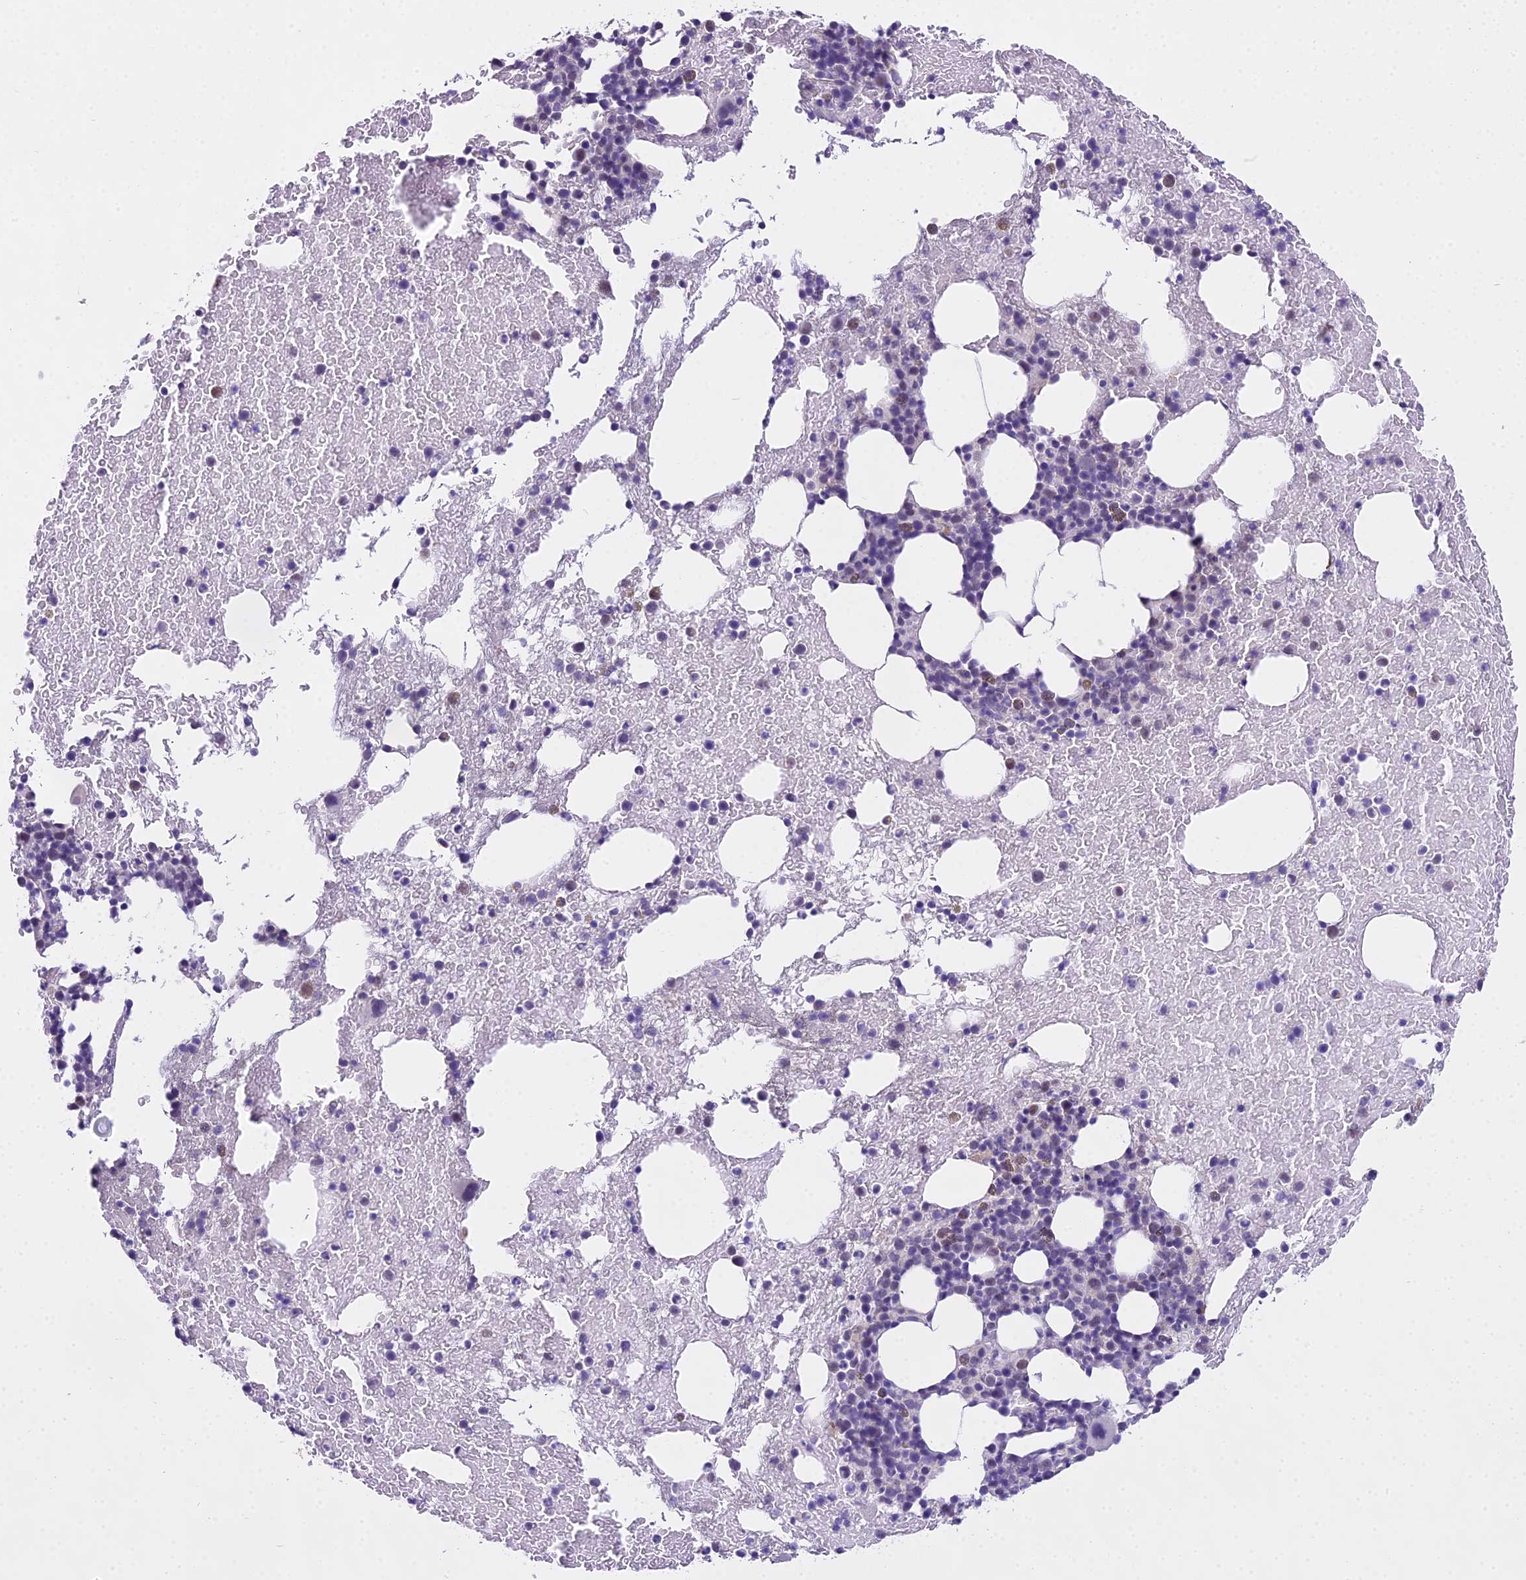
{"staining": {"intensity": "weak", "quantity": "<25%", "location": "cytoplasmic/membranous,nuclear"}, "tissue": "bone marrow", "cell_type": "Hematopoietic cells", "image_type": "normal", "snomed": [{"axis": "morphology", "description": "Normal tissue, NOS"}, {"axis": "topography", "description": "Bone marrow"}], "caption": "Immunohistochemistry (IHC) photomicrograph of normal bone marrow: human bone marrow stained with DAB (3,3'-diaminobenzidine) reveals no significant protein staining in hematopoietic cells.", "gene": "MAT2A", "patient": {"sex": "male", "age": 57}}